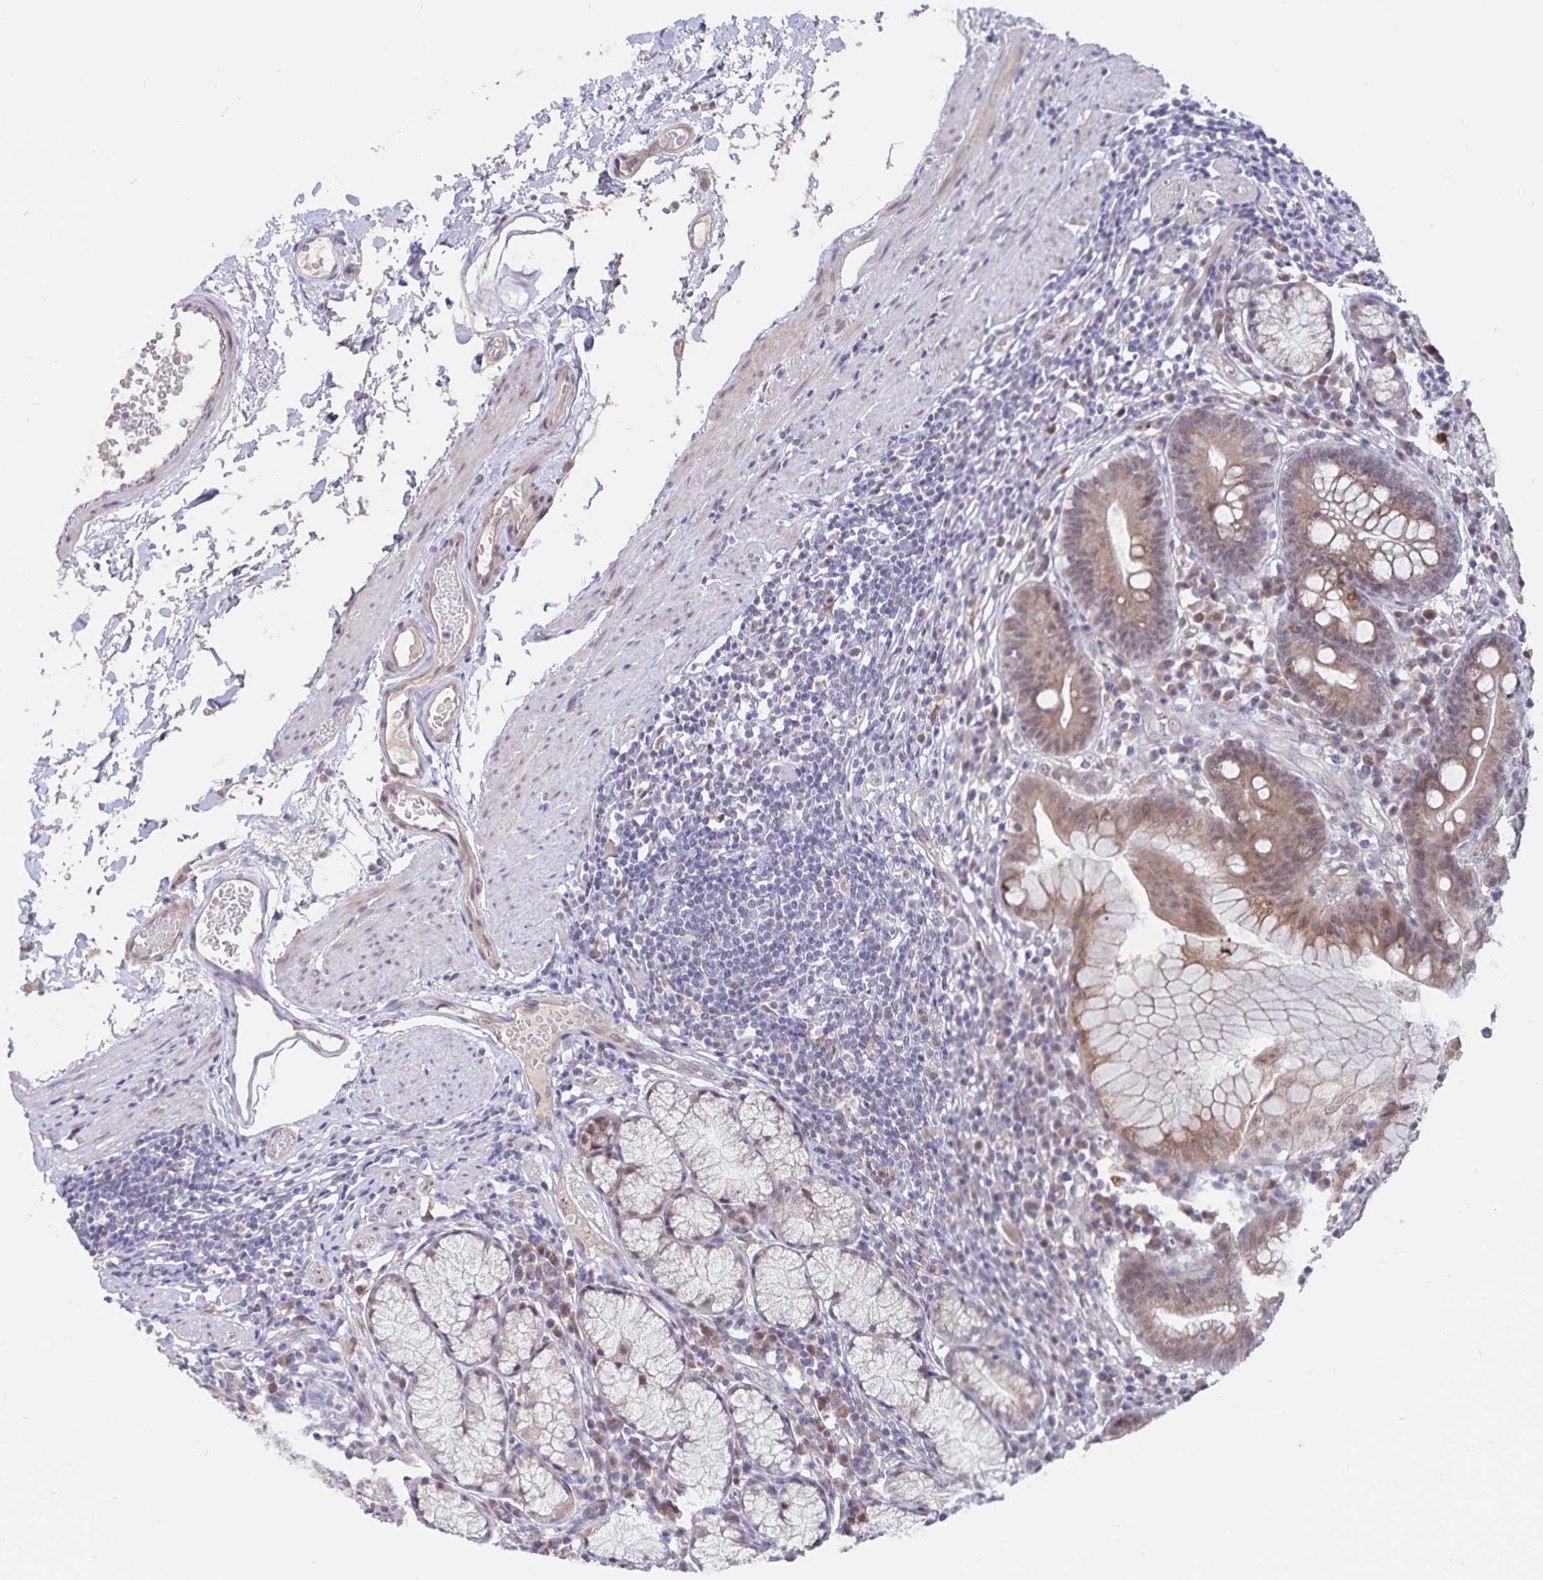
{"staining": {"intensity": "weak", "quantity": "25%-75%", "location": "cytoplasmic/membranous"}, "tissue": "stomach", "cell_type": "Glandular cells", "image_type": "normal", "snomed": [{"axis": "morphology", "description": "Normal tissue, NOS"}, {"axis": "topography", "description": "Stomach"}], "caption": "A high-resolution photomicrograph shows immunohistochemistry staining of normal stomach, which reveals weak cytoplasmic/membranous expression in about 25%-75% of glandular cells.", "gene": "ATP2A2", "patient": {"sex": "male", "age": 55}}